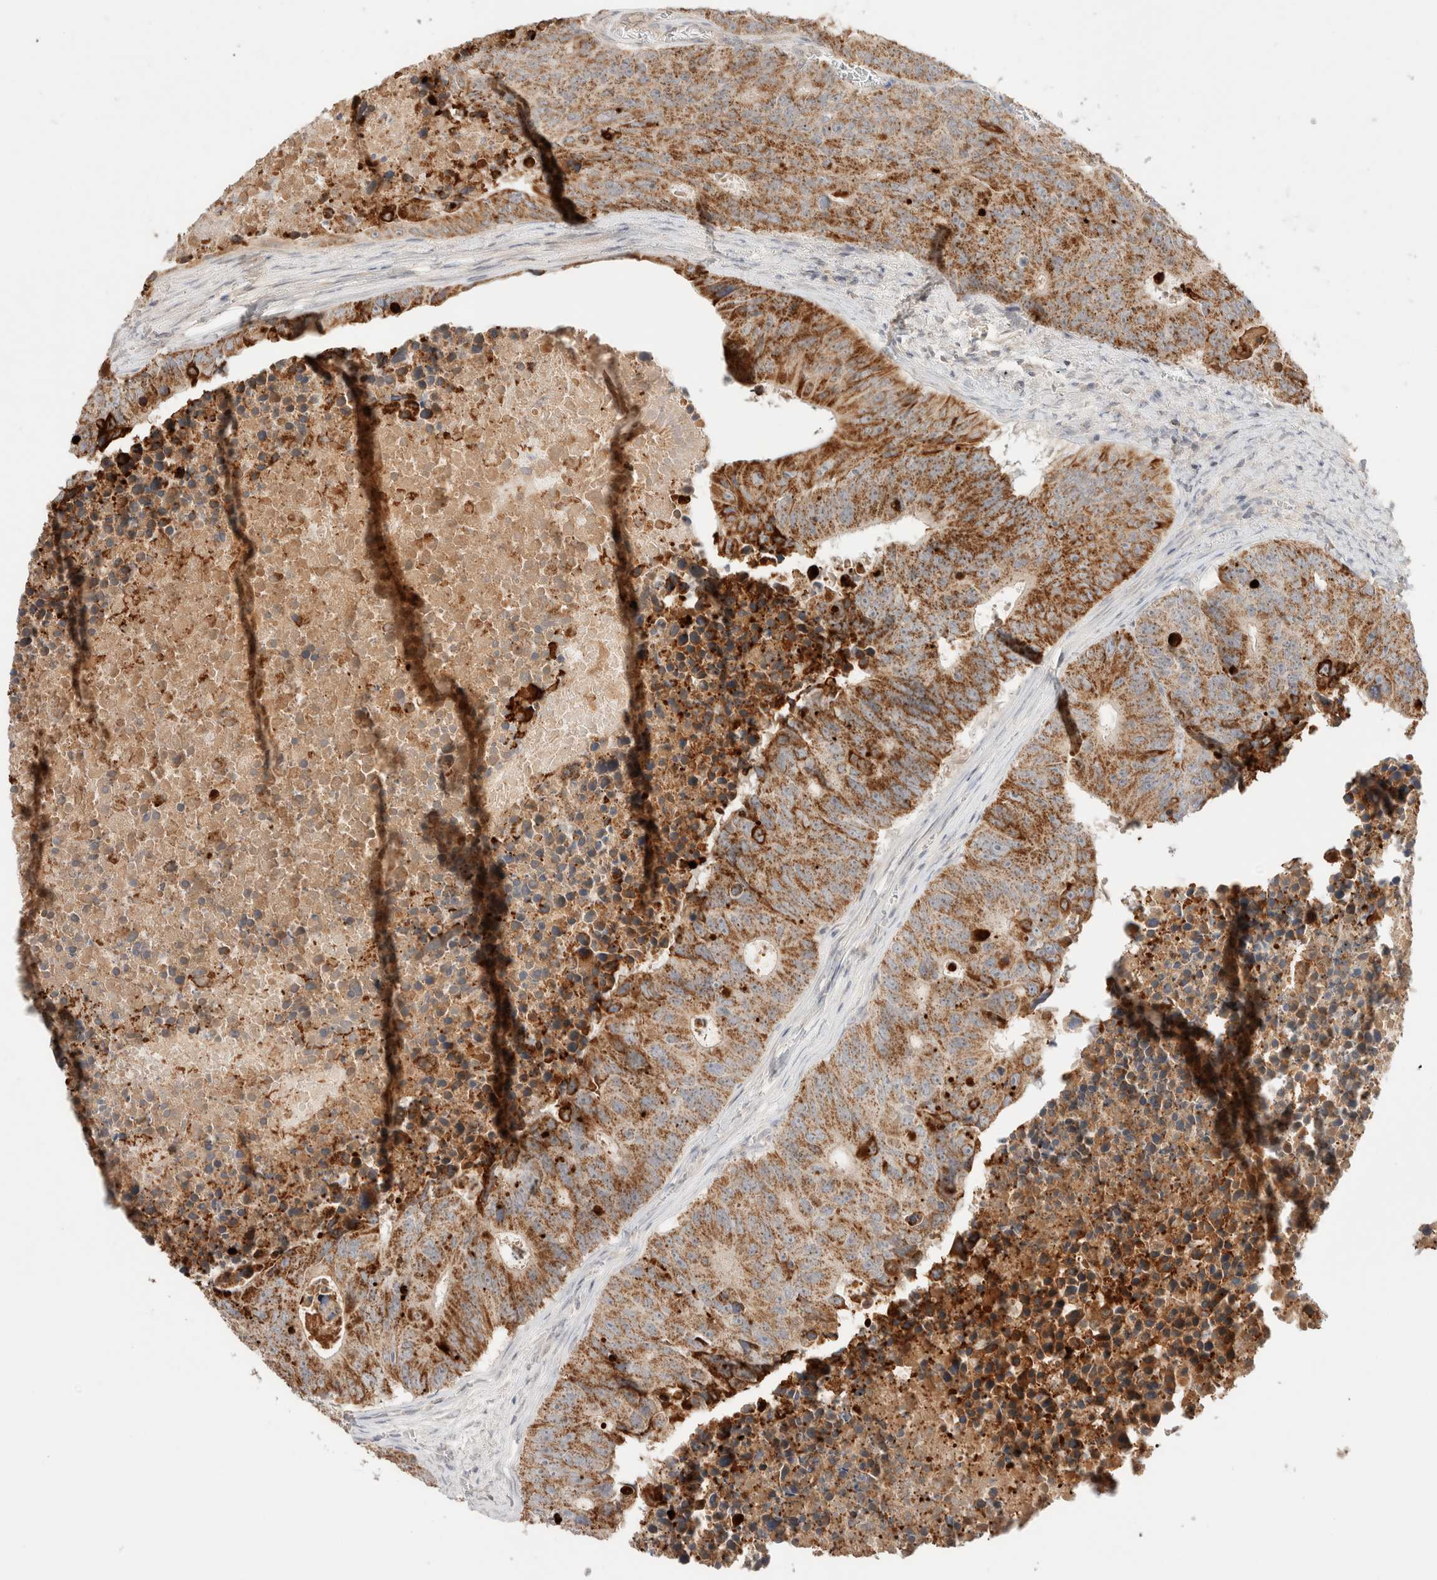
{"staining": {"intensity": "strong", "quantity": ">75%", "location": "cytoplasmic/membranous"}, "tissue": "colorectal cancer", "cell_type": "Tumor cells", "image_type": "cancer", "snomed": [{"axis": "morphology", "description": "Adenocarcinoma, NOS"}, {"axis": "topography", "description": "Colon"}], "caption": "The immunohistochemical stain highlights strong cytoplasmic/membranous expression in tumor cells of colorectal adenocarcinoma tissue. (DAB (3,3'-diaminobenzidine) = brown stain, brightfield microscopy at high magnification).", "gene": "TRIM41", "patient": {"sex": "male", "age": 87}}